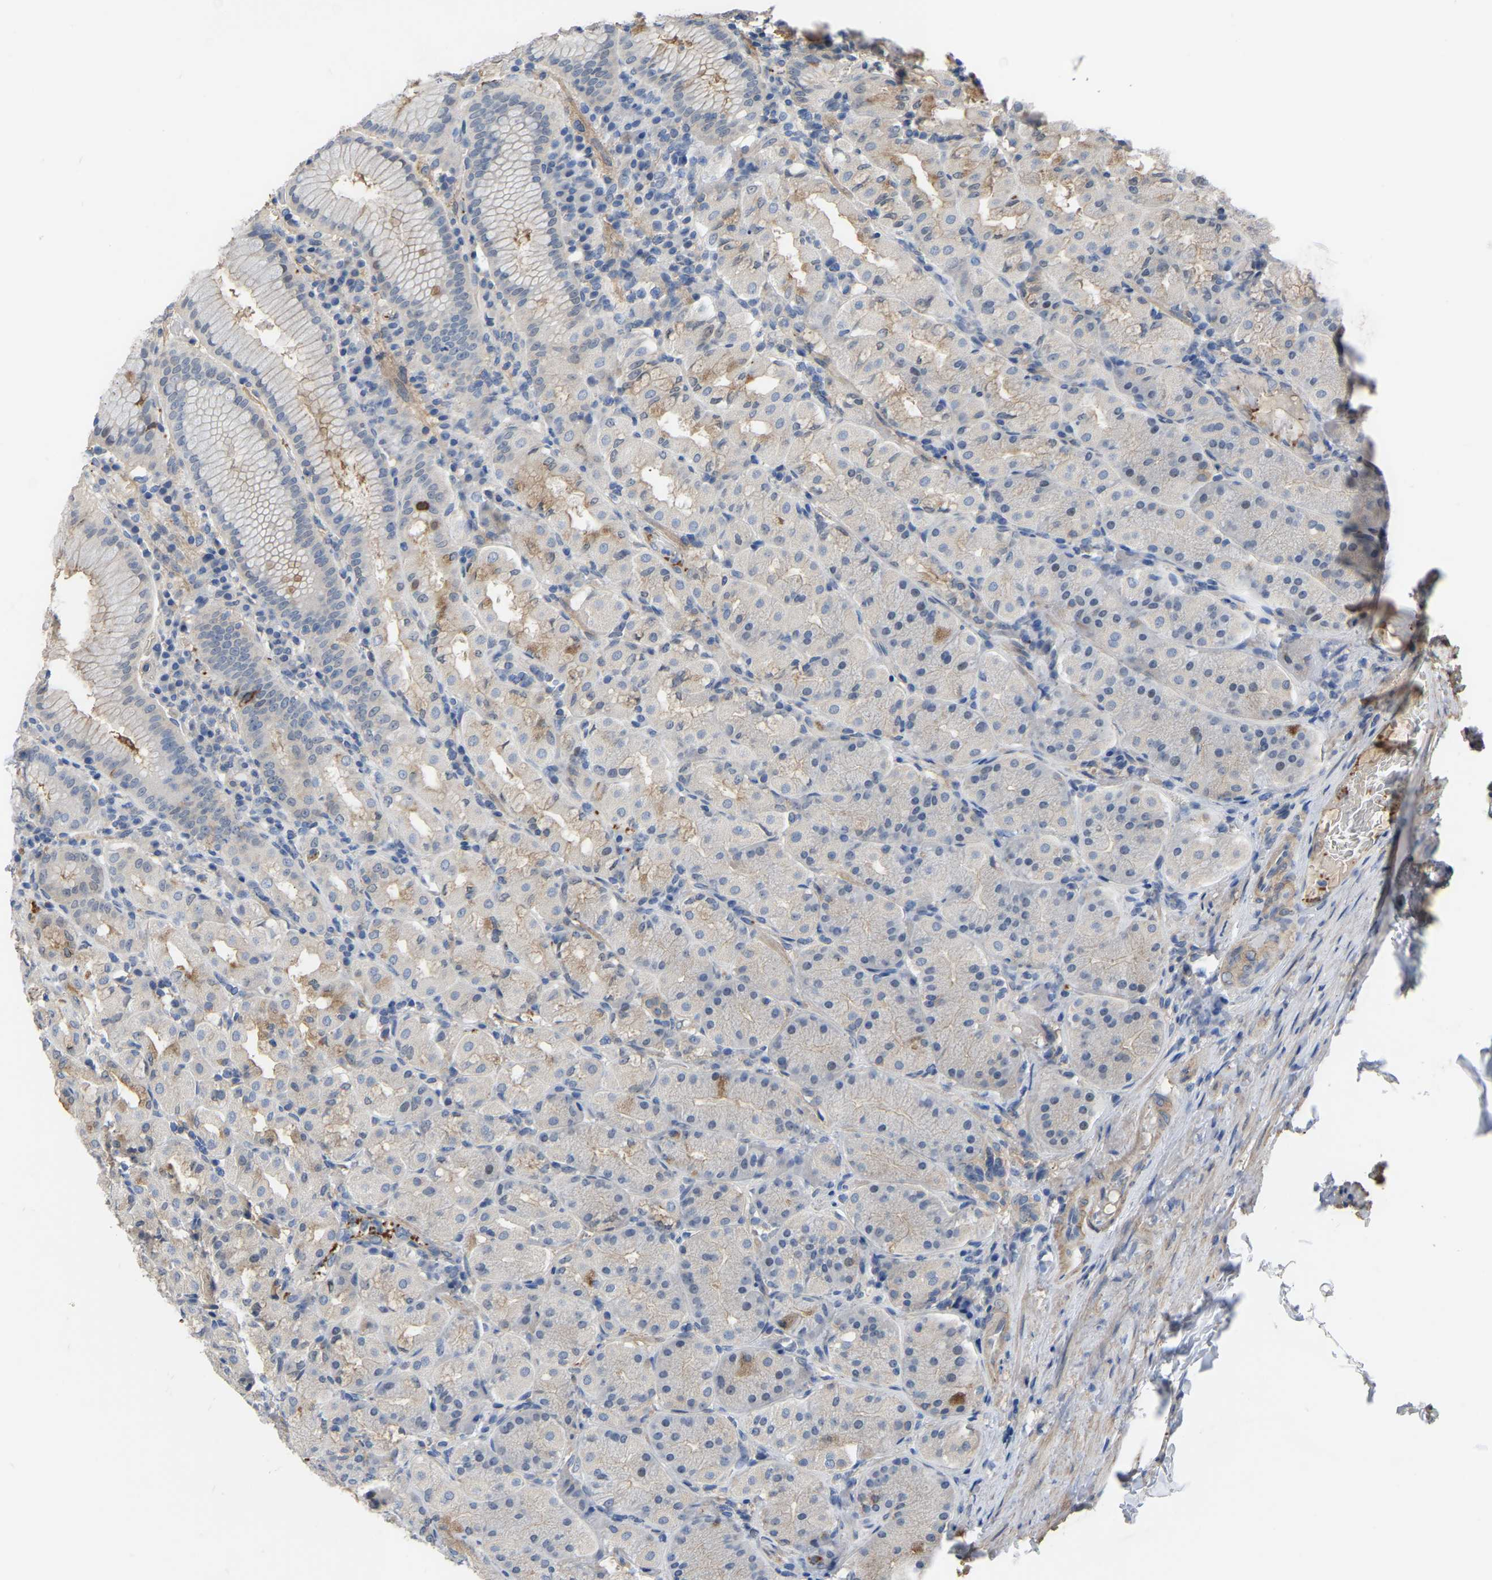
{"staining": {"intensity": "moderate", "quantity": "25%-75%", "location": "cytoplasmic/membranous"}, "tissue": "stomach", "cell_type": "Glandular cells", "image_type": "normal", "snomed": [{"axis": "morphology", "description": "Normal tissue, NOS"}, {"axis": "topography", "description": "Stomach"}, {"axis": "topography", "description": "Stomach, lower"}], "caption": "This micrograph displays IHC staining of benign human stomach, with medium moderate cytoplasmic/membranous staining in approximately 25%-75% of glandular cells.", "gene": "ZNF449", "patient": {"sex": "female", "age": 56}}